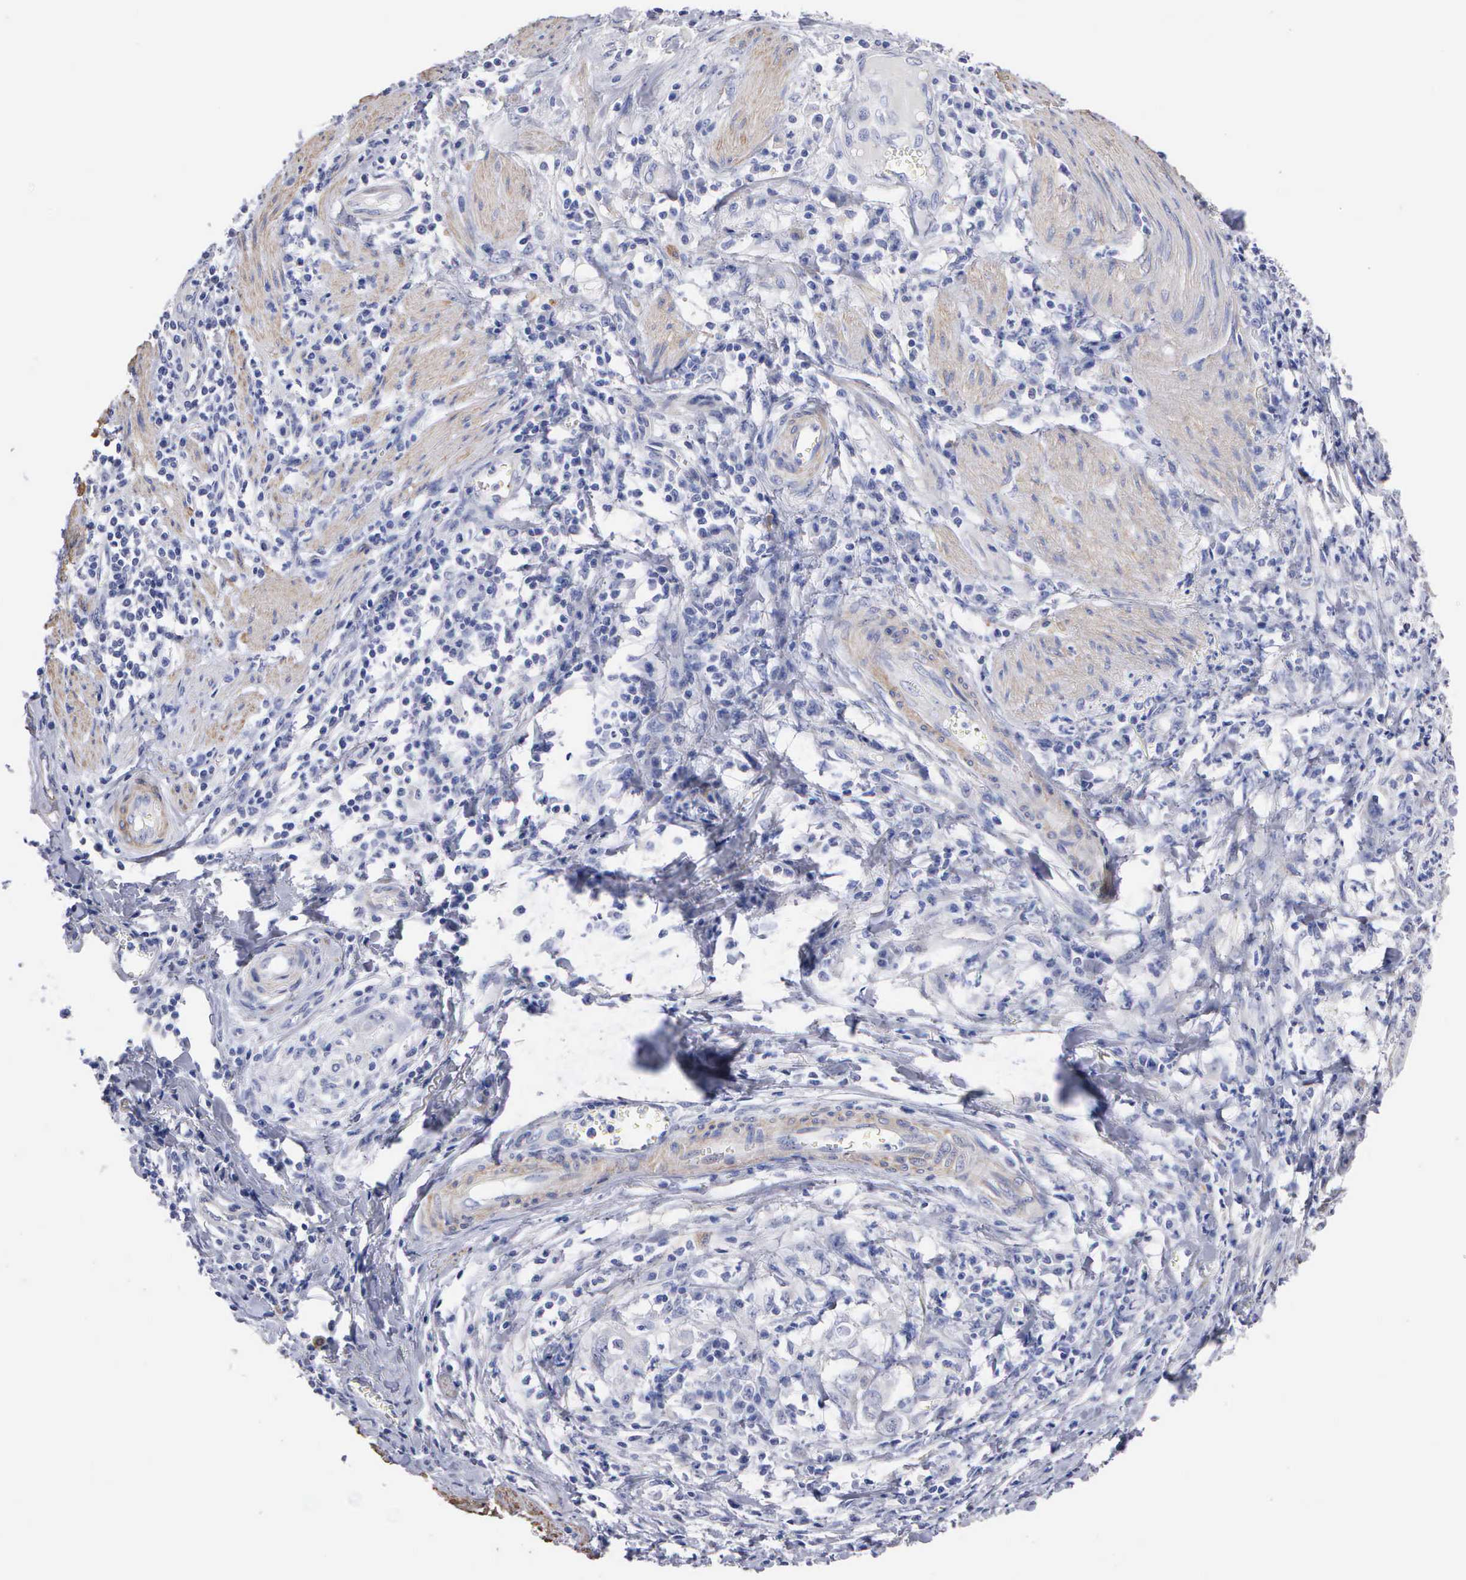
{"staining": {"intensity": "negative", "quantity": "none", "location": "none"}, "tissue": "stomach cancer", "cell_type": "Tumor cells", "image_type": "cancer", "snomed": [{"axis": "morphology", "description": "Adenocarcinoma, NOS"}, {"axis": "topography", "description": "Stomach, lower"}], "caption": "Photomicrograph shows no significant protein expression in tumor cells of adenocarcinoma (stomach).", "gene": "ELFN2", "patient": {"sex": "female", "age": 86}}